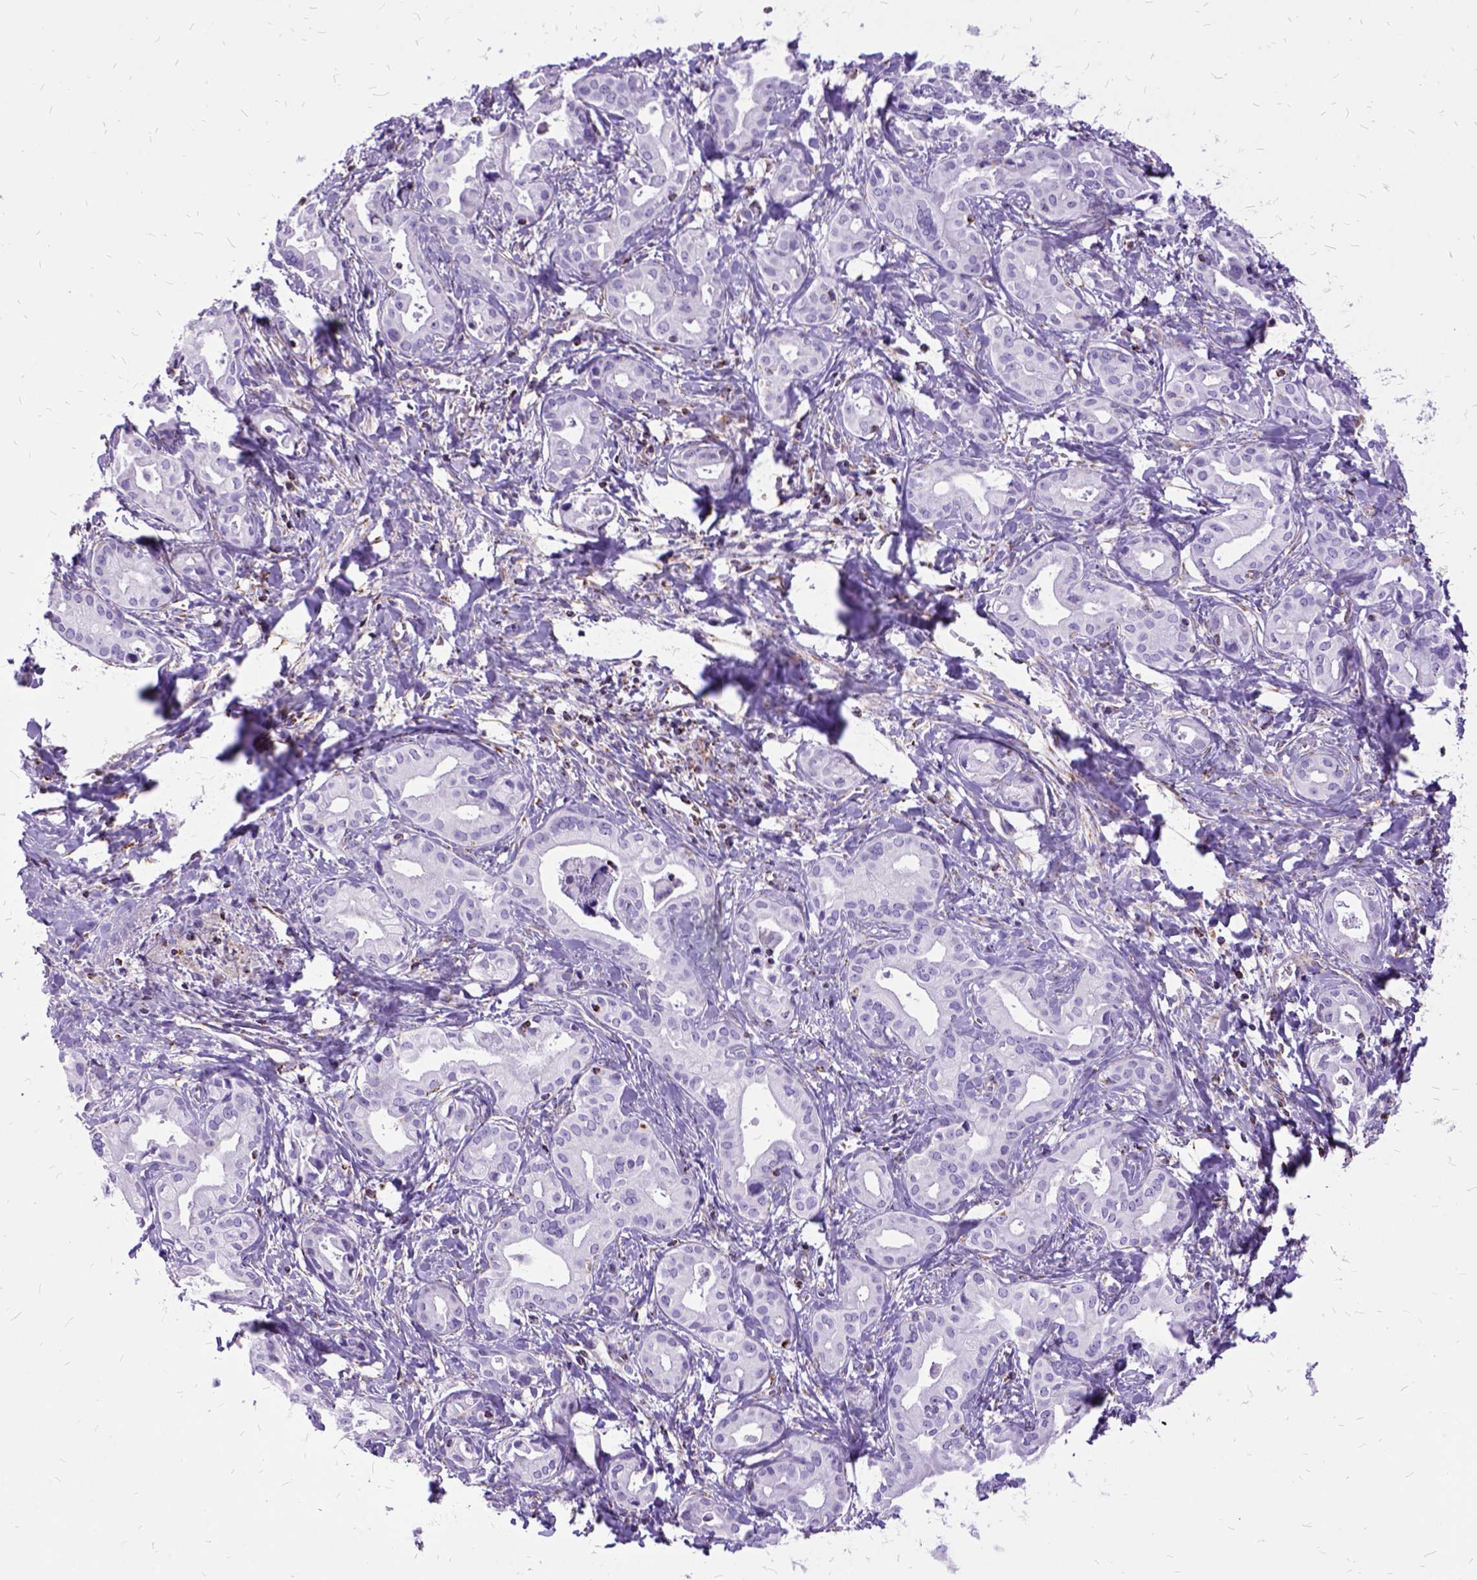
{"staining": {"intensity": "negative", "quantity": "none", "location": "none"}, "tissue": "liver cancer", "cell_type": "Tumor cells", "image_type": "cancer", "snomed": [{"axis": "morphology", "description": "Cholangiocarcinoma"}, {"axis": "topography", "description": "Liver"}], "caption": "Liver cholangiocarcinoma was stained to show a protein in brown. There is no significant expression in tumor cells.", "gene": "OXCT1", "patient": {"sex": "female", "age": 65}}